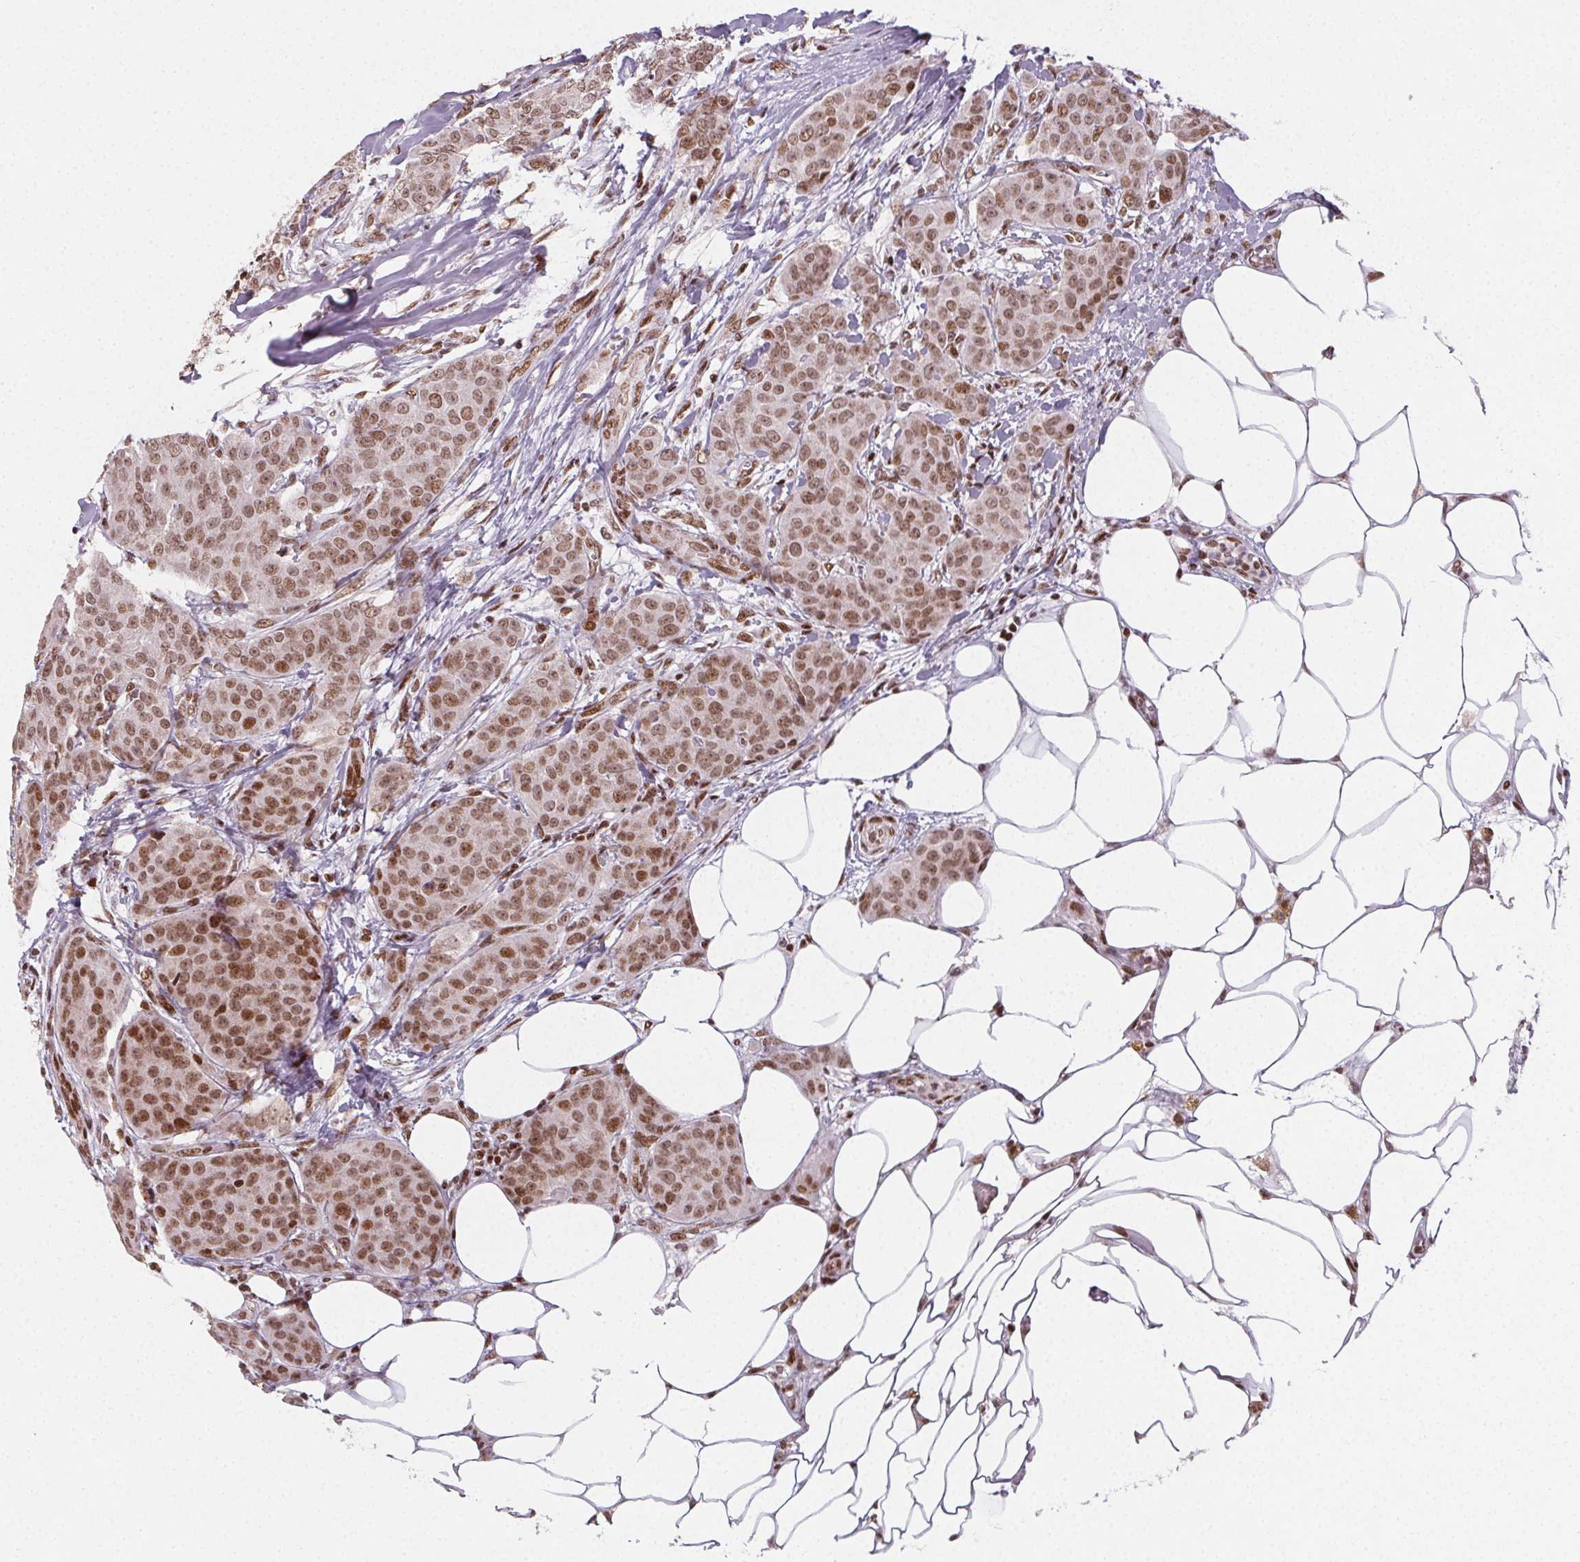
{"staining": {"intensity": "moderate", "quantity": ">75%", "location": "nuclear"}, "tissue": "breast cancer", "cell_type": "Tumor cells", "image_type": "cancer", "snomed": [{"axis": "morphology", "description": "Duct carcinoma"}, {"axis": "topography", "description": "Breast"}], "caption": "IHC of human breast invasive ductal carcinoma displays medium levels of moderate nuclear positivity in approximately >75% of tumor cells. (DAB IHC with brightfield microscopy, high magnification).", "gene": "KMT2A", "patient": {"sex": "female", "age": 91}}